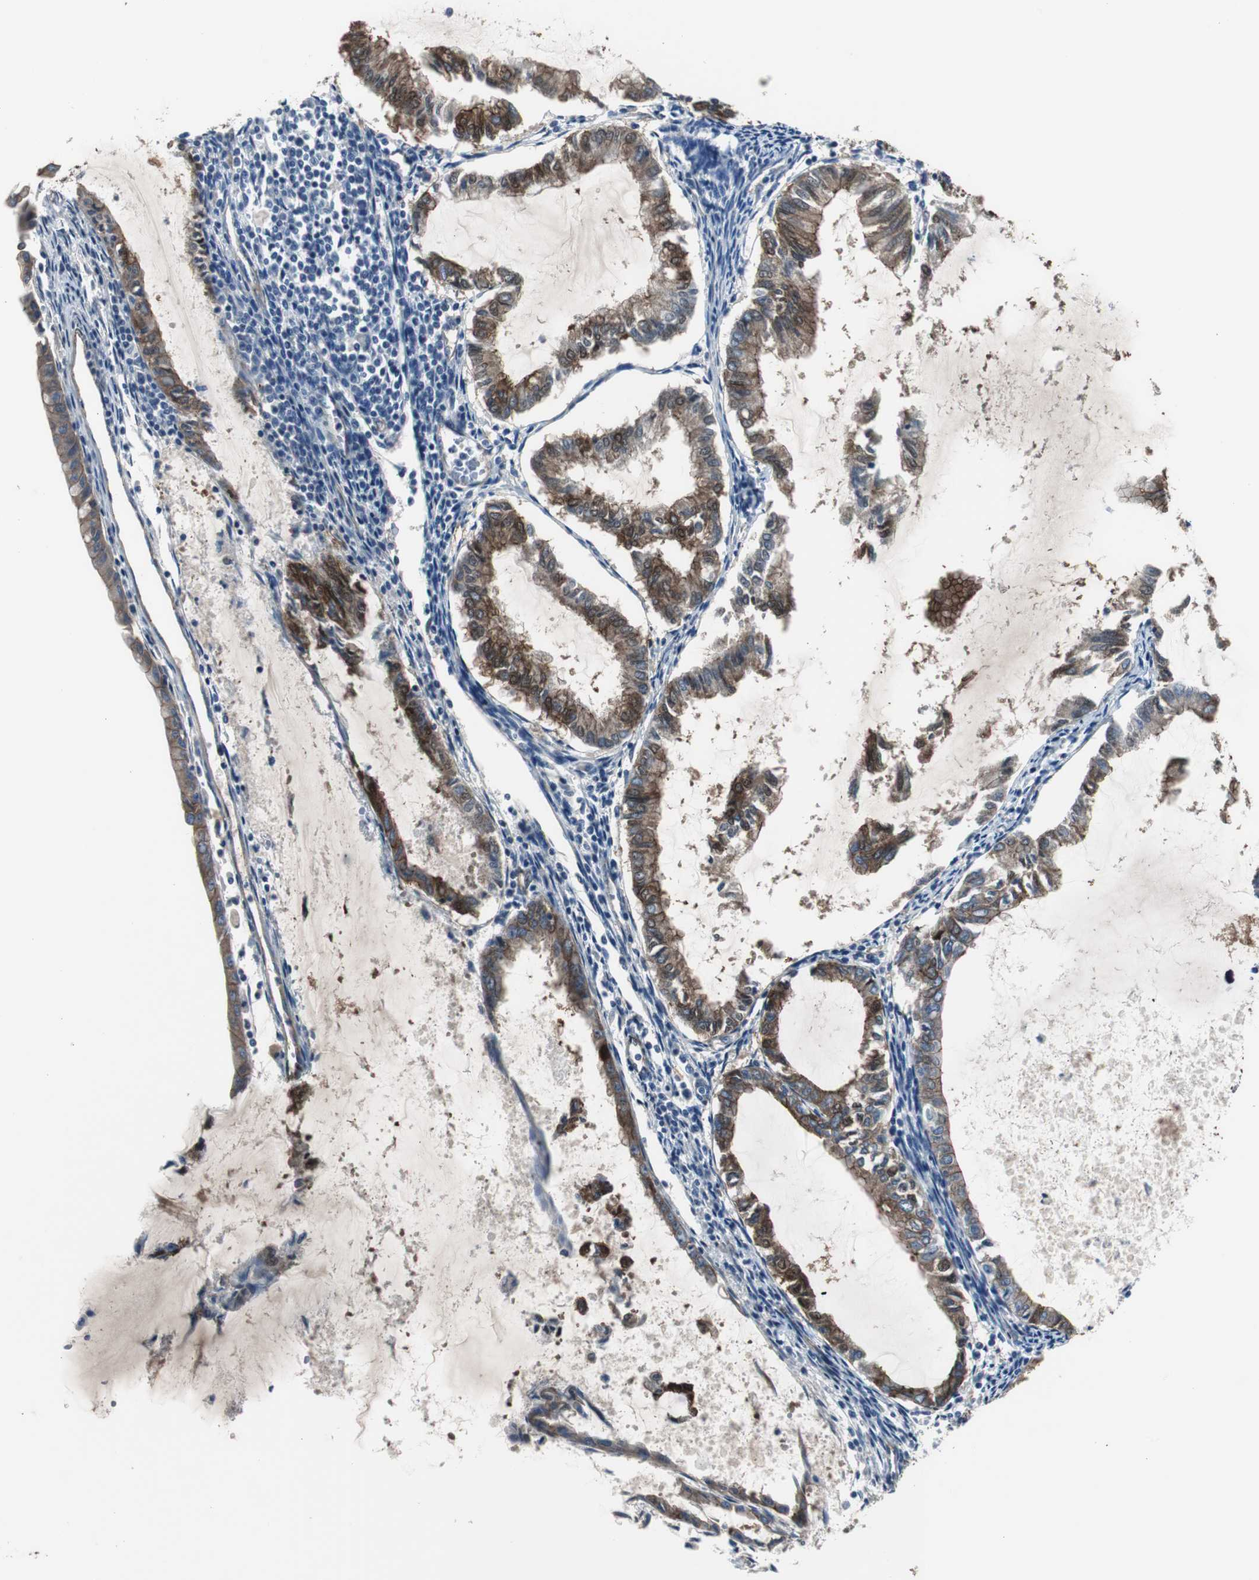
{"staining": {"intensity": "strong", "quantity": ">75%", "location": "cytoplasmic/membranous"}, "tissue": "endometrial cancer", "cell_type": "Tumor cells", "image_type": "cancer", "snomed": [{"axis": "morphology", "description": "Adenocarcinoma, NOS"}, {"axis": "topography", "description": "Endometrium"}], "caption": "A brown stain labels strong cytoplasmic/membranous expression of a protein in endometrial cancer tumor cells.", "gene": "STXBP4", "patient": {"sex": "female", "age": 86}}